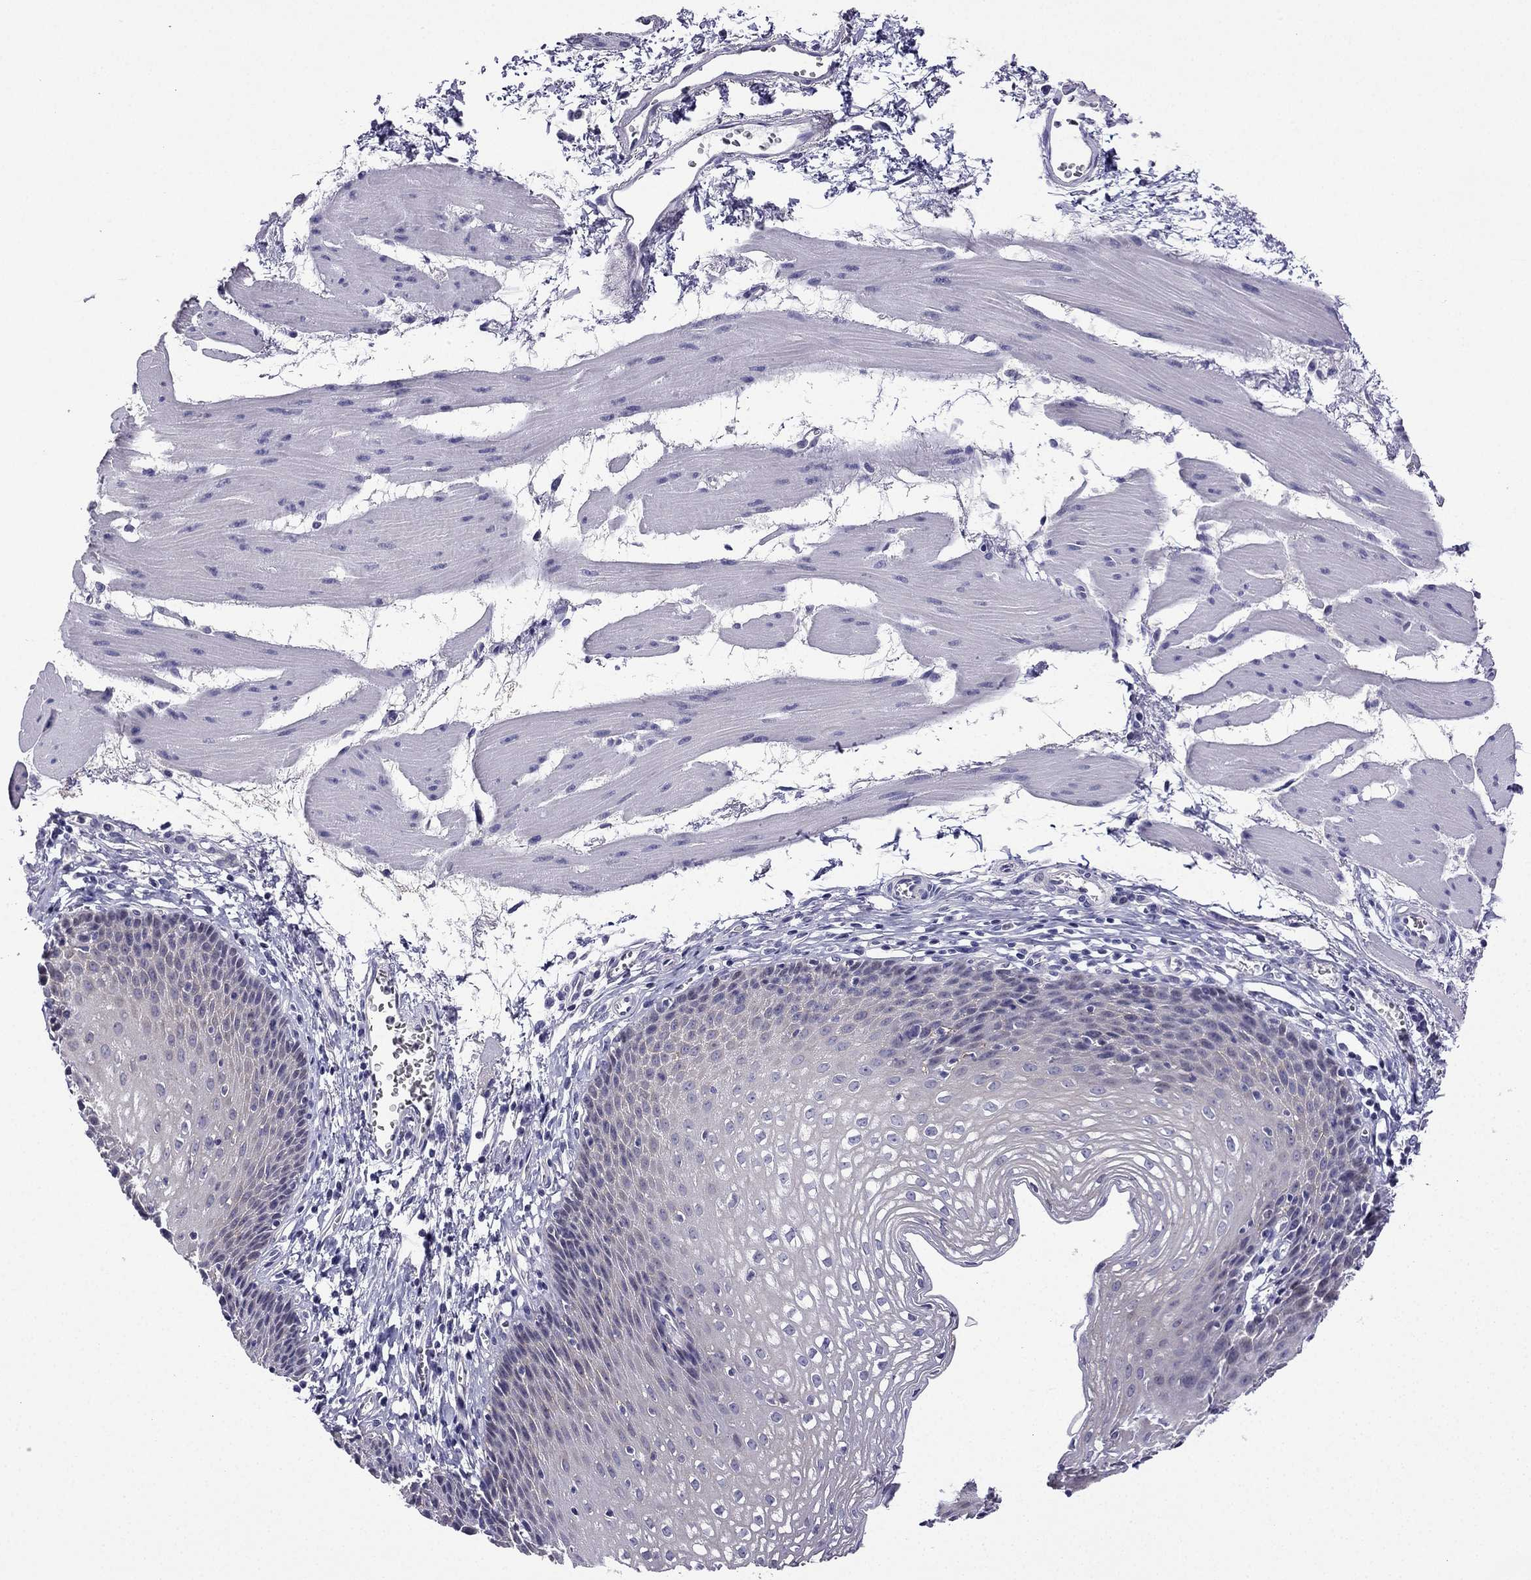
{"staining": {"intensity": "negative", "quantity": "none", "location": "none"}, "tissue": "esophagus", "cell_type": "Squamous epithelial cells", "image_type": "normal", "snomed": [{"axis": "morphology", "description": "Normal tissue, NOS"}, {"axis": "topography", "description": "Esophagus"}], "caption": "There is no significant positivity in squamous epithelial cells of esophagus. The staining was performed using DAB (3,3'-diaminobenzidine) to visualize the protein expression in brown, while the nuclei were stained in blue with hematoxylin (Magnification: 20x).", "gene": "KCNJ10", "patient": {"sex": "female", "age": 64}}